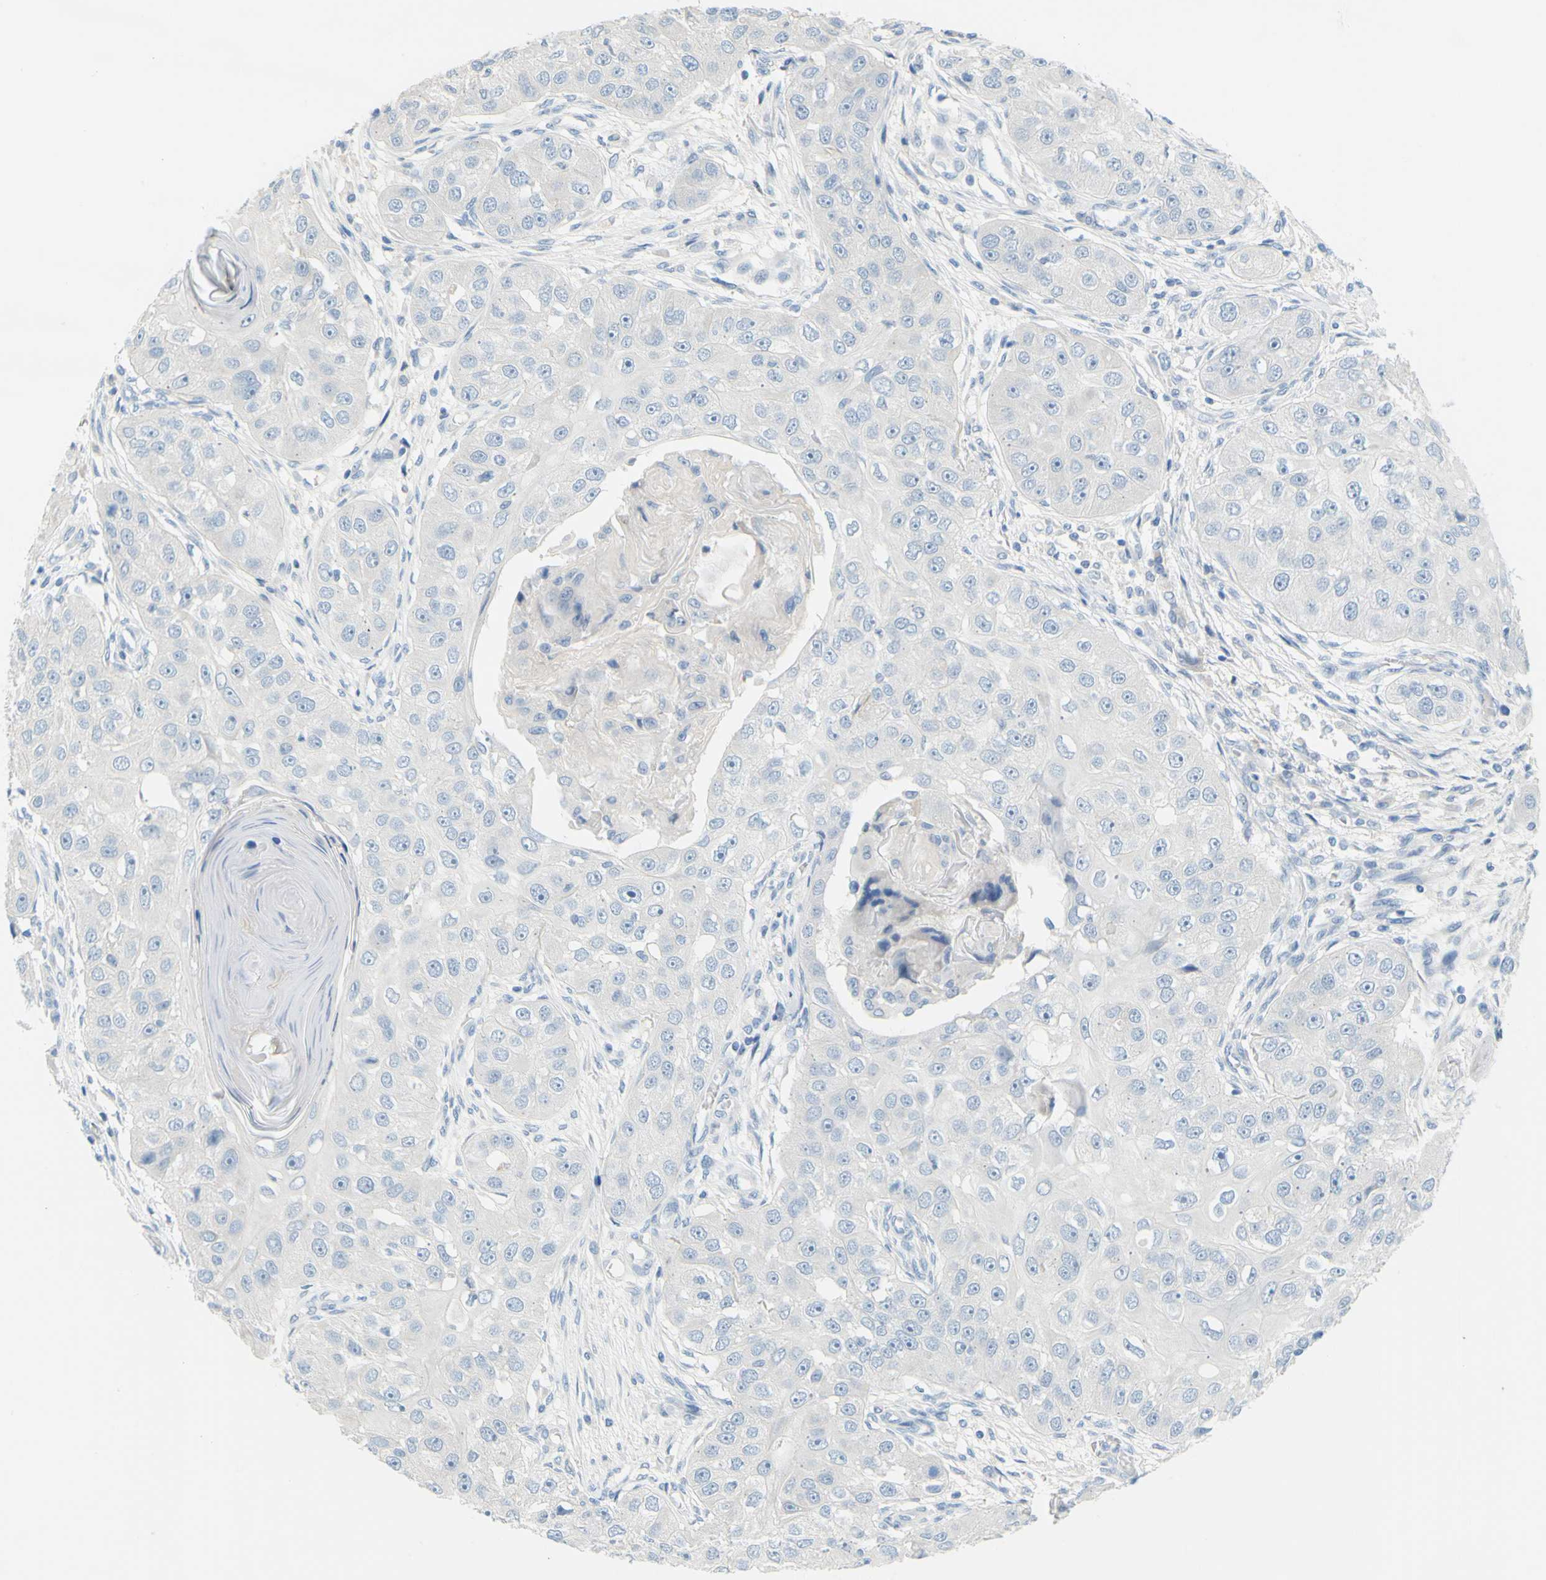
{"staining": {"intensity": "negative", "quantity": "none", "location": "none"}, "tissue": "head and neck cancer", "cell_type": "Tumor cells", "image_type": "cancer", "snomed": [{"axis": "morphology", "description": "Normal tissue, NOS"}, {"axis": "morphology", "description": "Squamous cell carcinoma, NOS"}, {"axis": "topography", "description": "Skeletal muscle"}, {"axis": "topography", "description": "Head-Neck"}], "caption": "Tumor cells show no significant staining in head and neck squamous cell carcinoma.", "gene": "SLC1A2", "patient": {"sex": "male", "age": 51}}